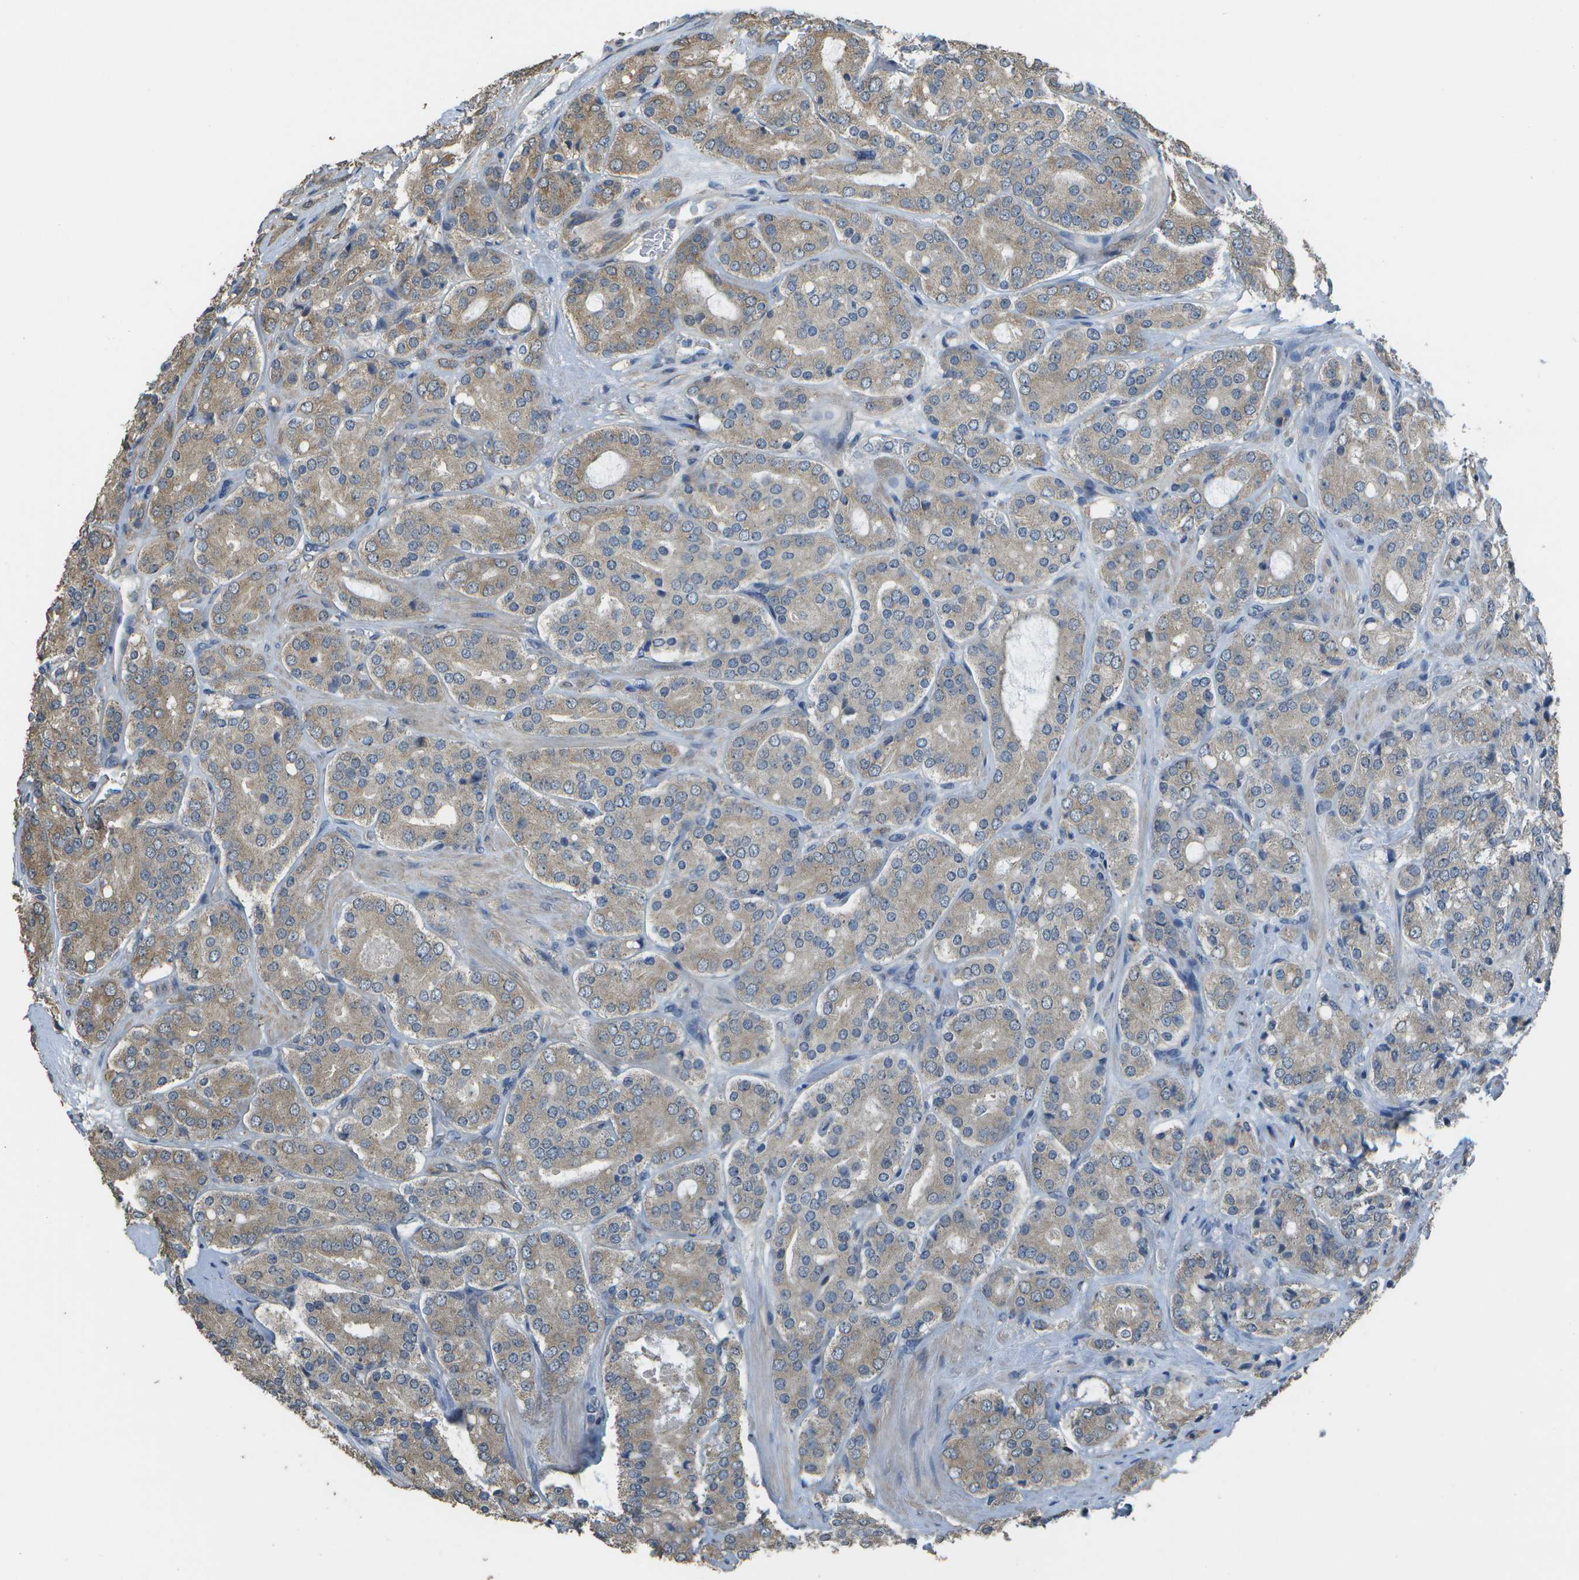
{"staining": {"intensity": "weak", "quantity": "25%-75%", "location": "cytoplasmic/membranous"}, "tissue": "prostate cancer", "cell_type": "Tumor cells", "image_type": "cancer", "snomed": [{"axis": "morphology", "description": "Adenocarcinoma, High grade"}, {"axis": "topography", "description": "Prostate"}], "caption": "A micrograph of human prostate cancer stained for a protein exhibits weak cytoplasmic/membranous brown staining in tumor cells.", "gene": "CLNS1A", "patient": {"sex": "male", "age": 65}}